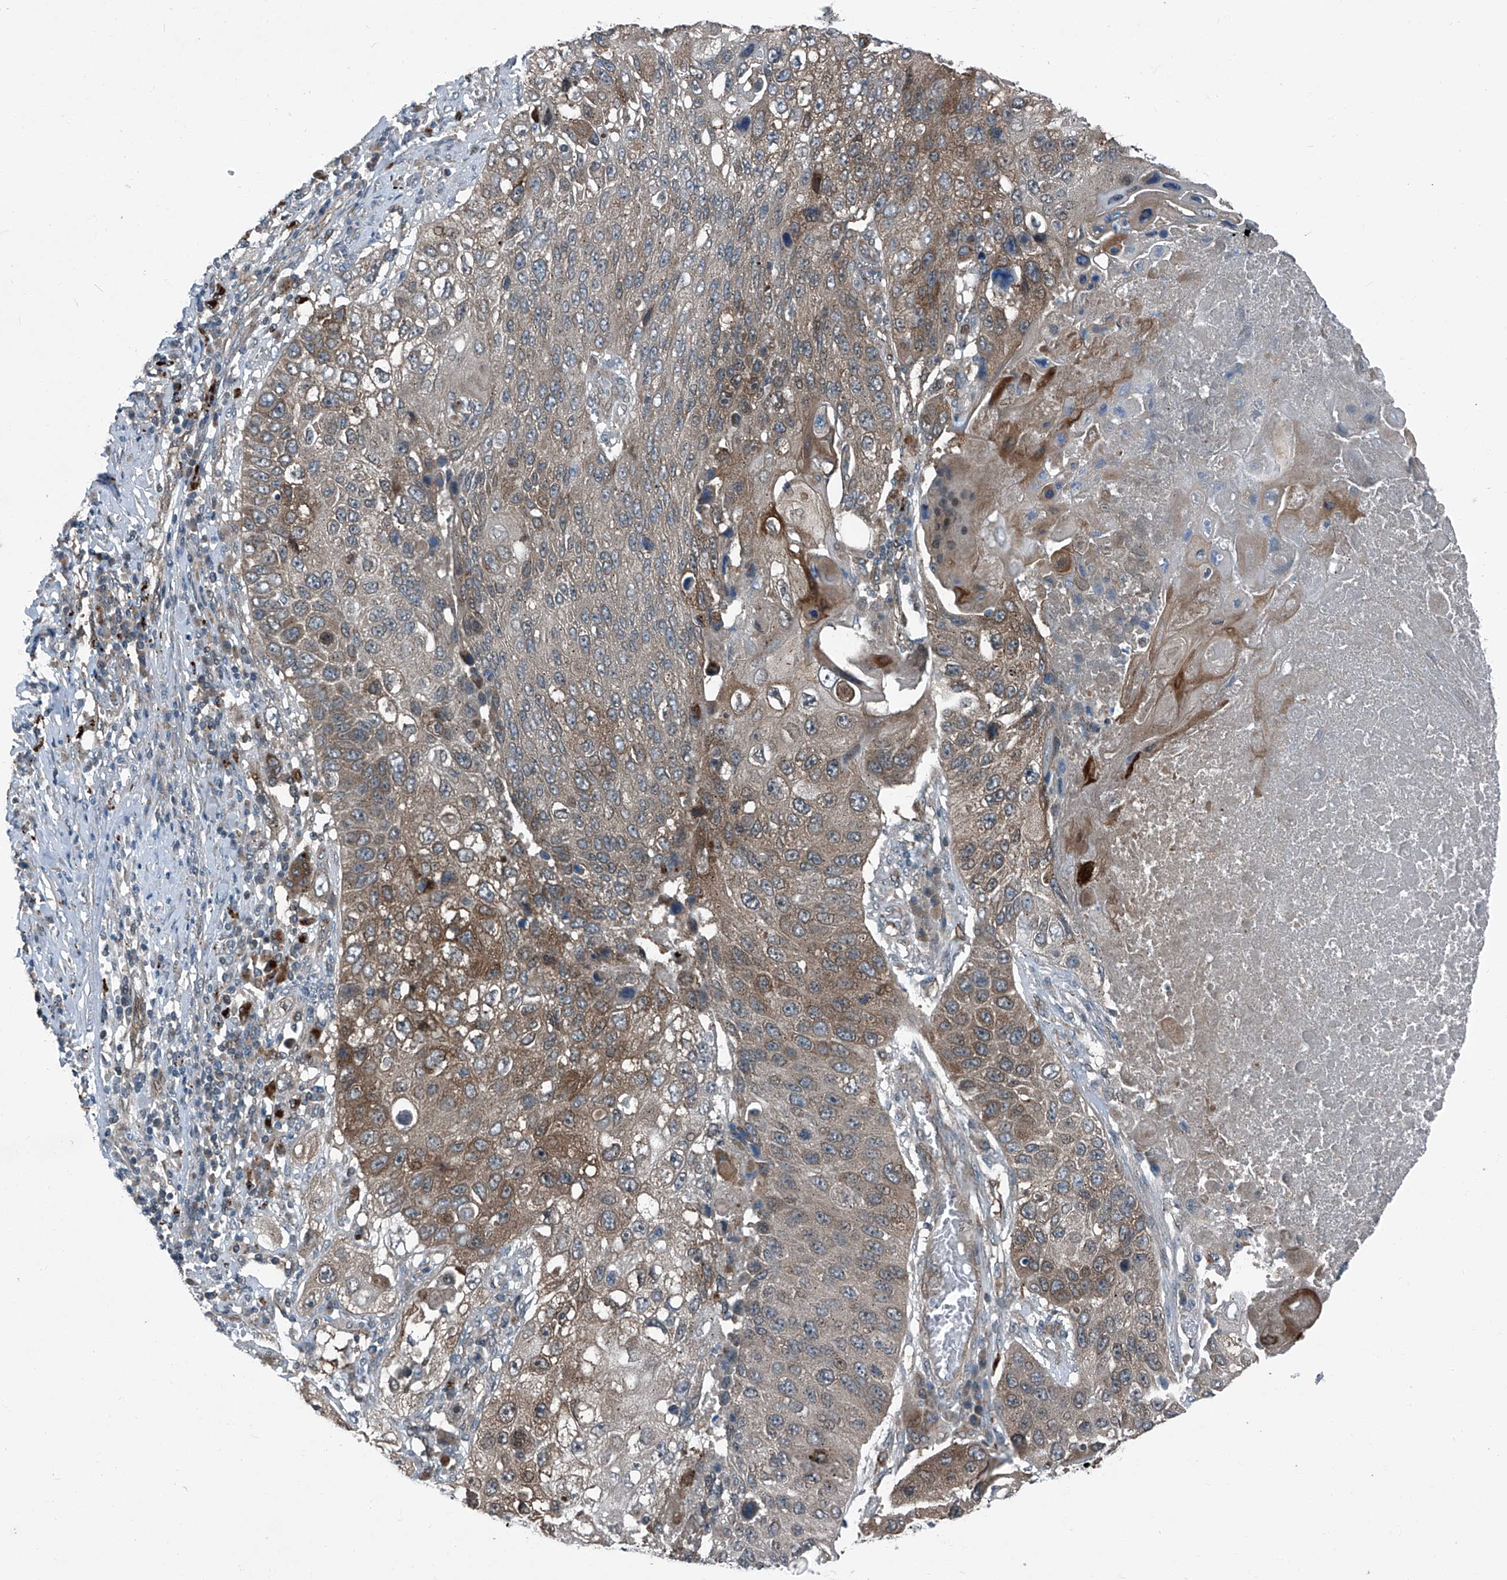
{"staining": {"intensity": "moderate", "quantity": ">75%", "location": "cytoplasmic/membranous"}, "tissue": "lung cancer", "cell_type": "Tumor cells", "image_type": "cancer", "snomed": [{"axis": "morphology", "description": "Squamous cell carcinoma, NOS"}, {"axis": "topography", "description": "Lung"}], "caption": "Lung cancer stained for a protein (brown) shows moderate cytoplasmic/membranous positive expression in about >75% of tumor cells.", "gene": "SENP2", "patient": {"sex": "male", "age": 61}}